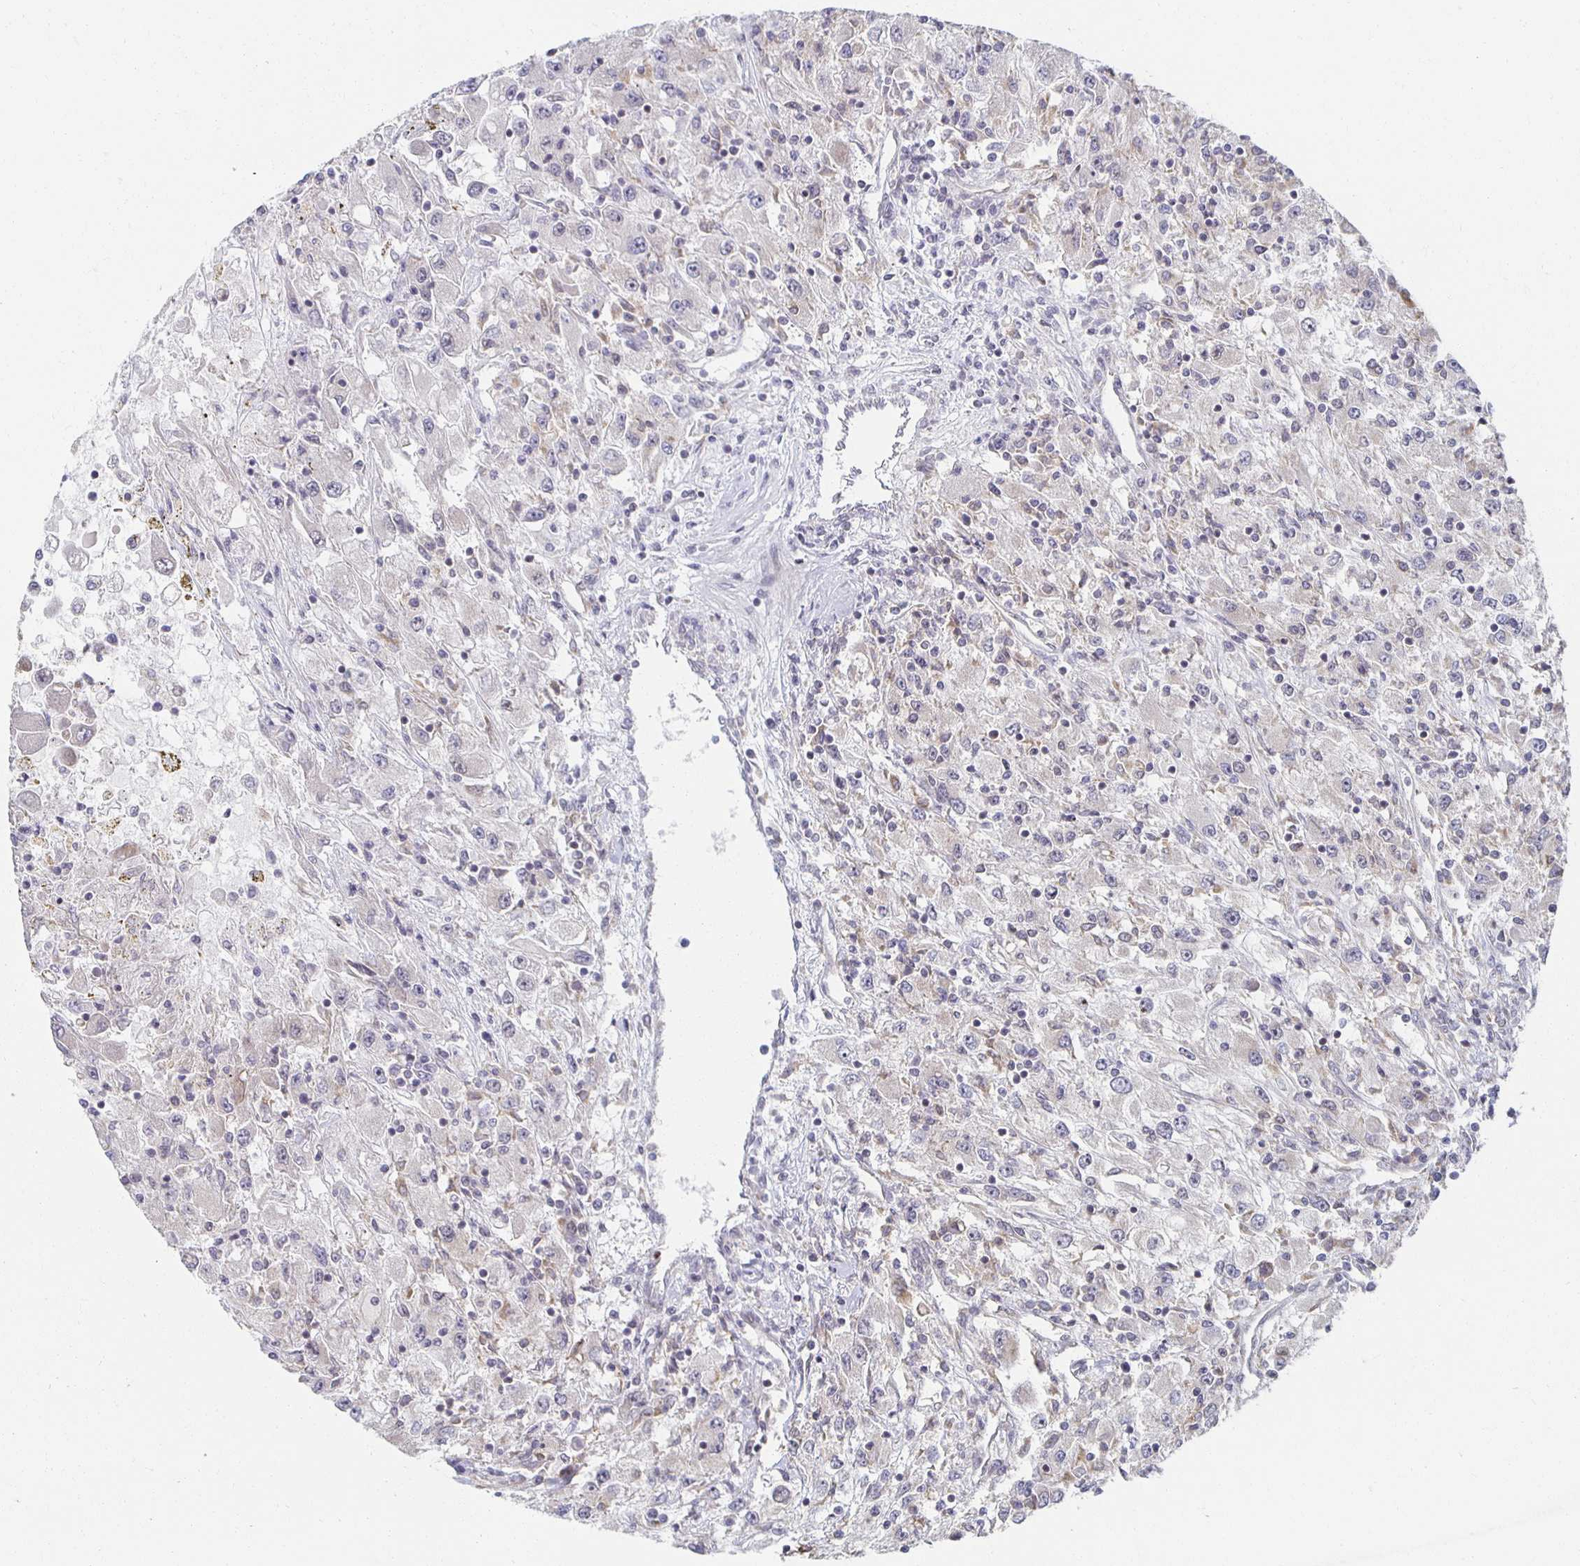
{"staining": {"intensity": "negative", "quantity": "none", "location": "none"}, "tissue": "renal cancer", "cell_type": "Tumor cells", "image_type": "cancer", "snomed": [{"axis": "morphology", "description": "Adenocarcinoma, NOS"}, {"axis": "topography", "description": "Kidney"}], "caption": "Tumor cells are negative for protein expression in human renal cancer (adenocarcinoma). (Brightfield microscopy of DAB (3,3'-diaminobenzidine) IHC at high magnification).", "gene": "HCFC1R1", "patient": {"sex": "female", "age": 67}}